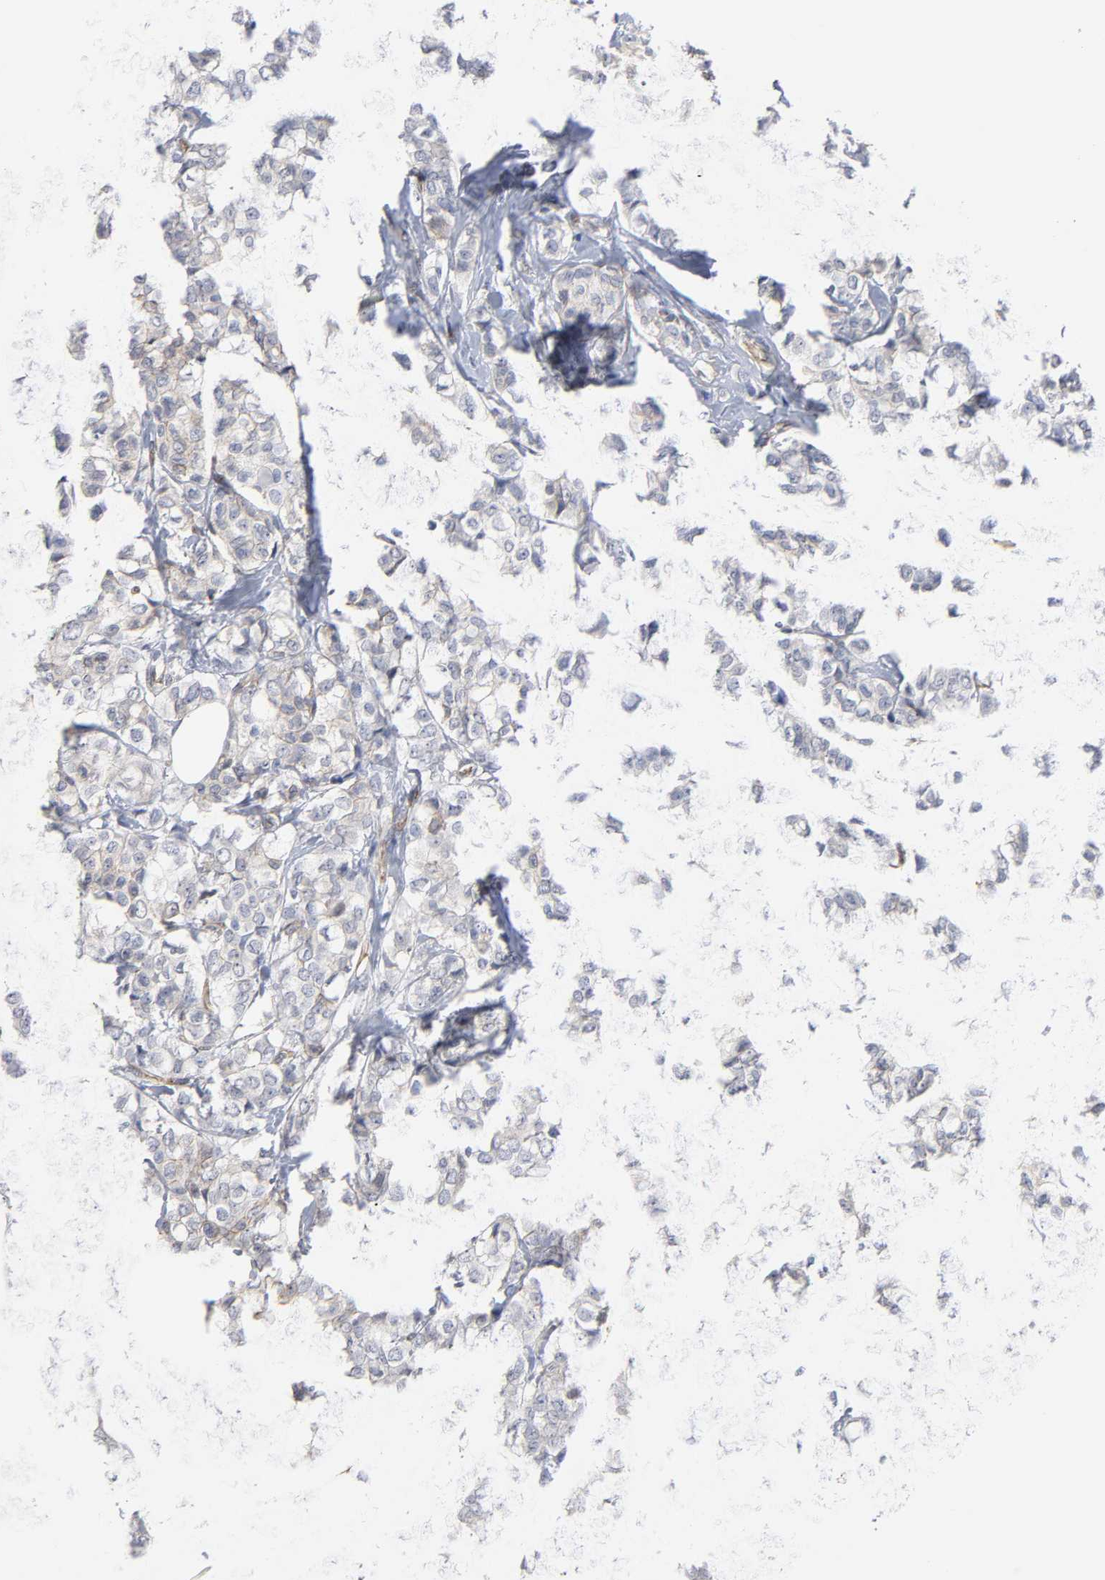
{"staining": {"intensity": "negative", "quantity": "none", "location": "none"}, "tissue": "breast cancer", "cell_type": "Tumor cells", "image_type": "cancer", "snomed": [{"axis": "morphology", "description": "Lobular carcinoma"}, {"axis": "topography", "description": "Breast"}], "caption": "Immunohistochemistry (IHC) histopathology image of neoplastic tissue: breast lobular carcinoma stained with DAB (3,3'-diaminobenzidine) displays no significant protein positivity in tumor cells.", "gene": "SPTAN1", "patient": {"sex": "female", "age": 60}}